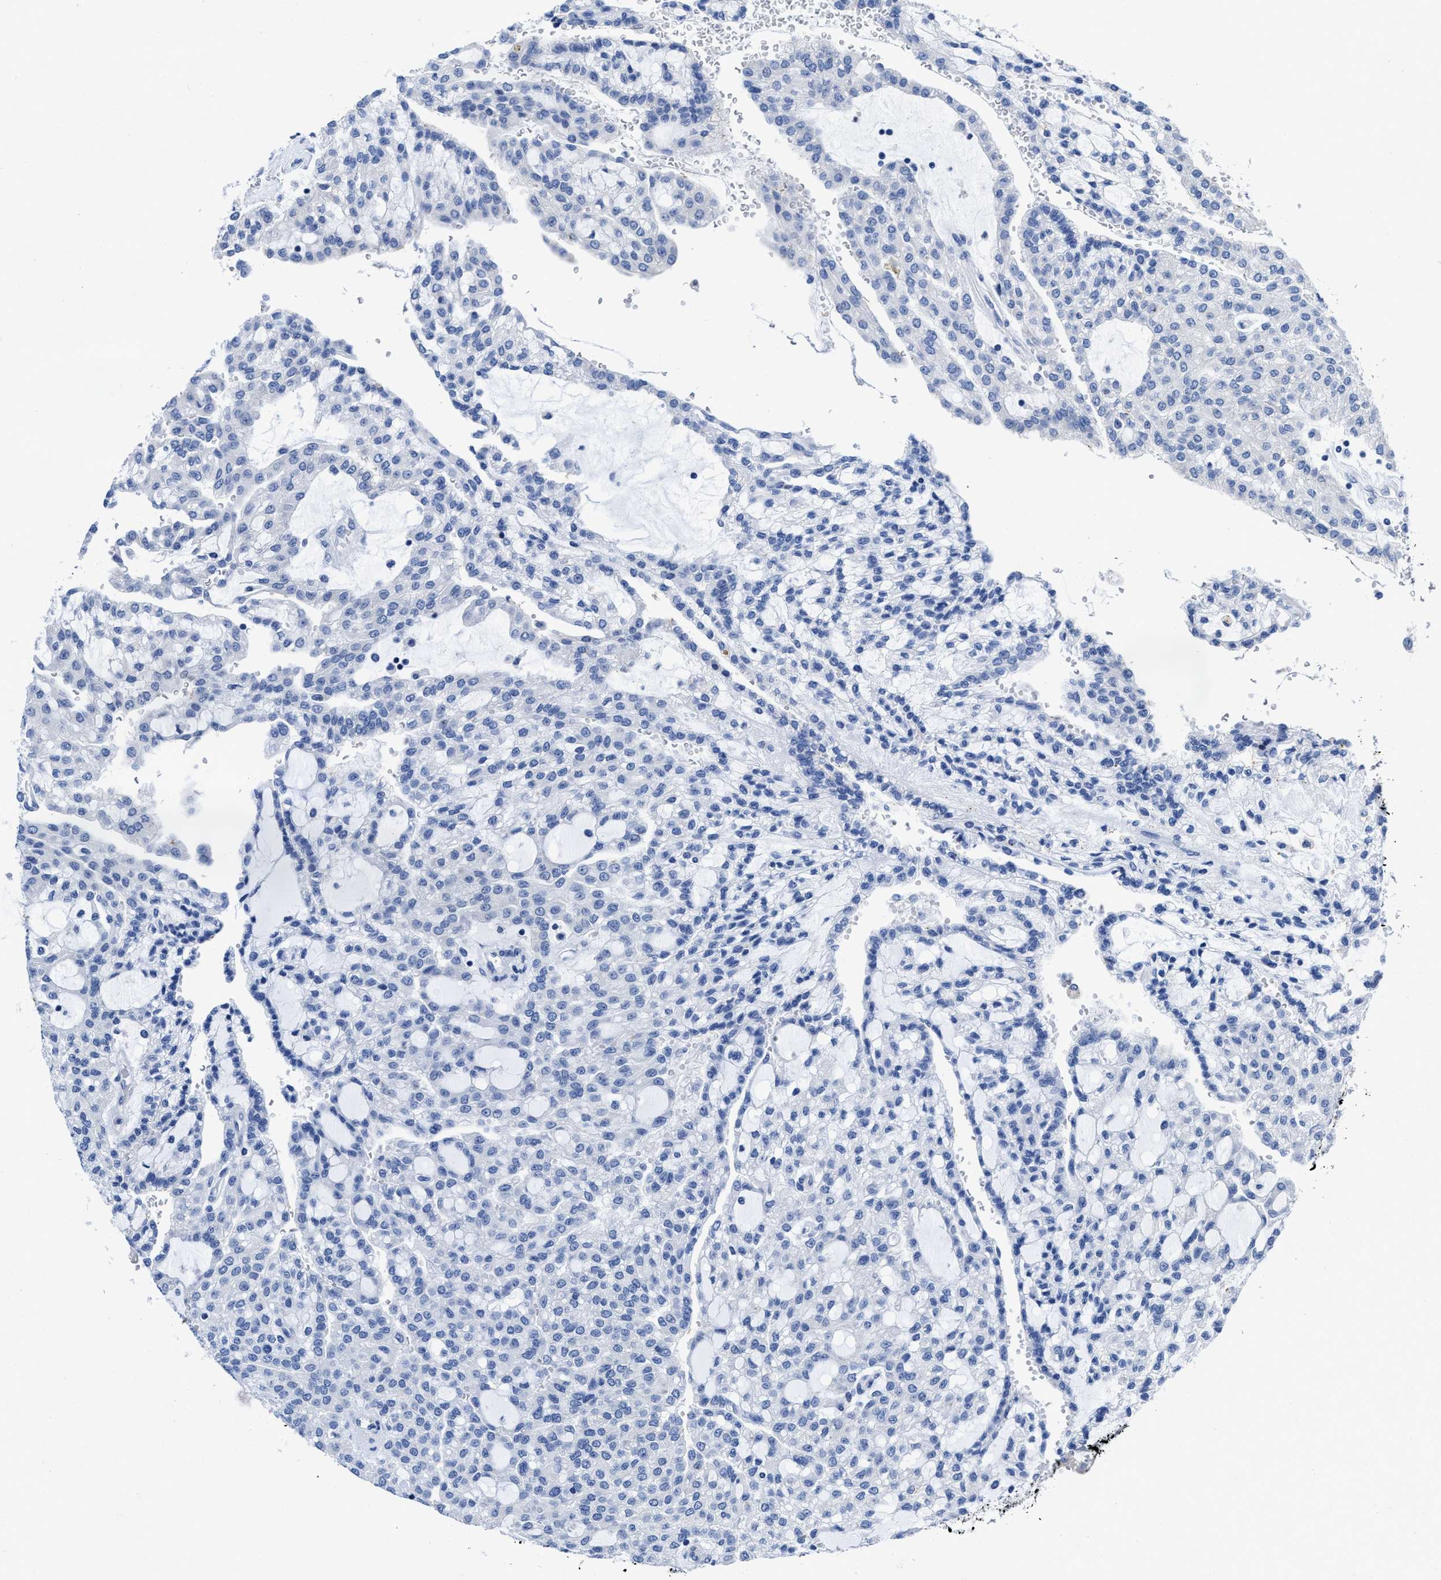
{"staining": {"intensity": "negative", "quantity": "none", "location": "none"}, "tissue": "renal cancer", "cell_type": "Tumor cells", "image_type": "cancer", "snomed": [{"axis": "morphology", "description": "Adenocarcinoma, NOS"}, {"axis": "topography", "description": "Kidney"}], "caption": "This is an IHC micrograph of human renal cancer. There is no staining in tumor cells.", "gene": "HOOK1", "patient": {"sex": "male", "age": 63}}